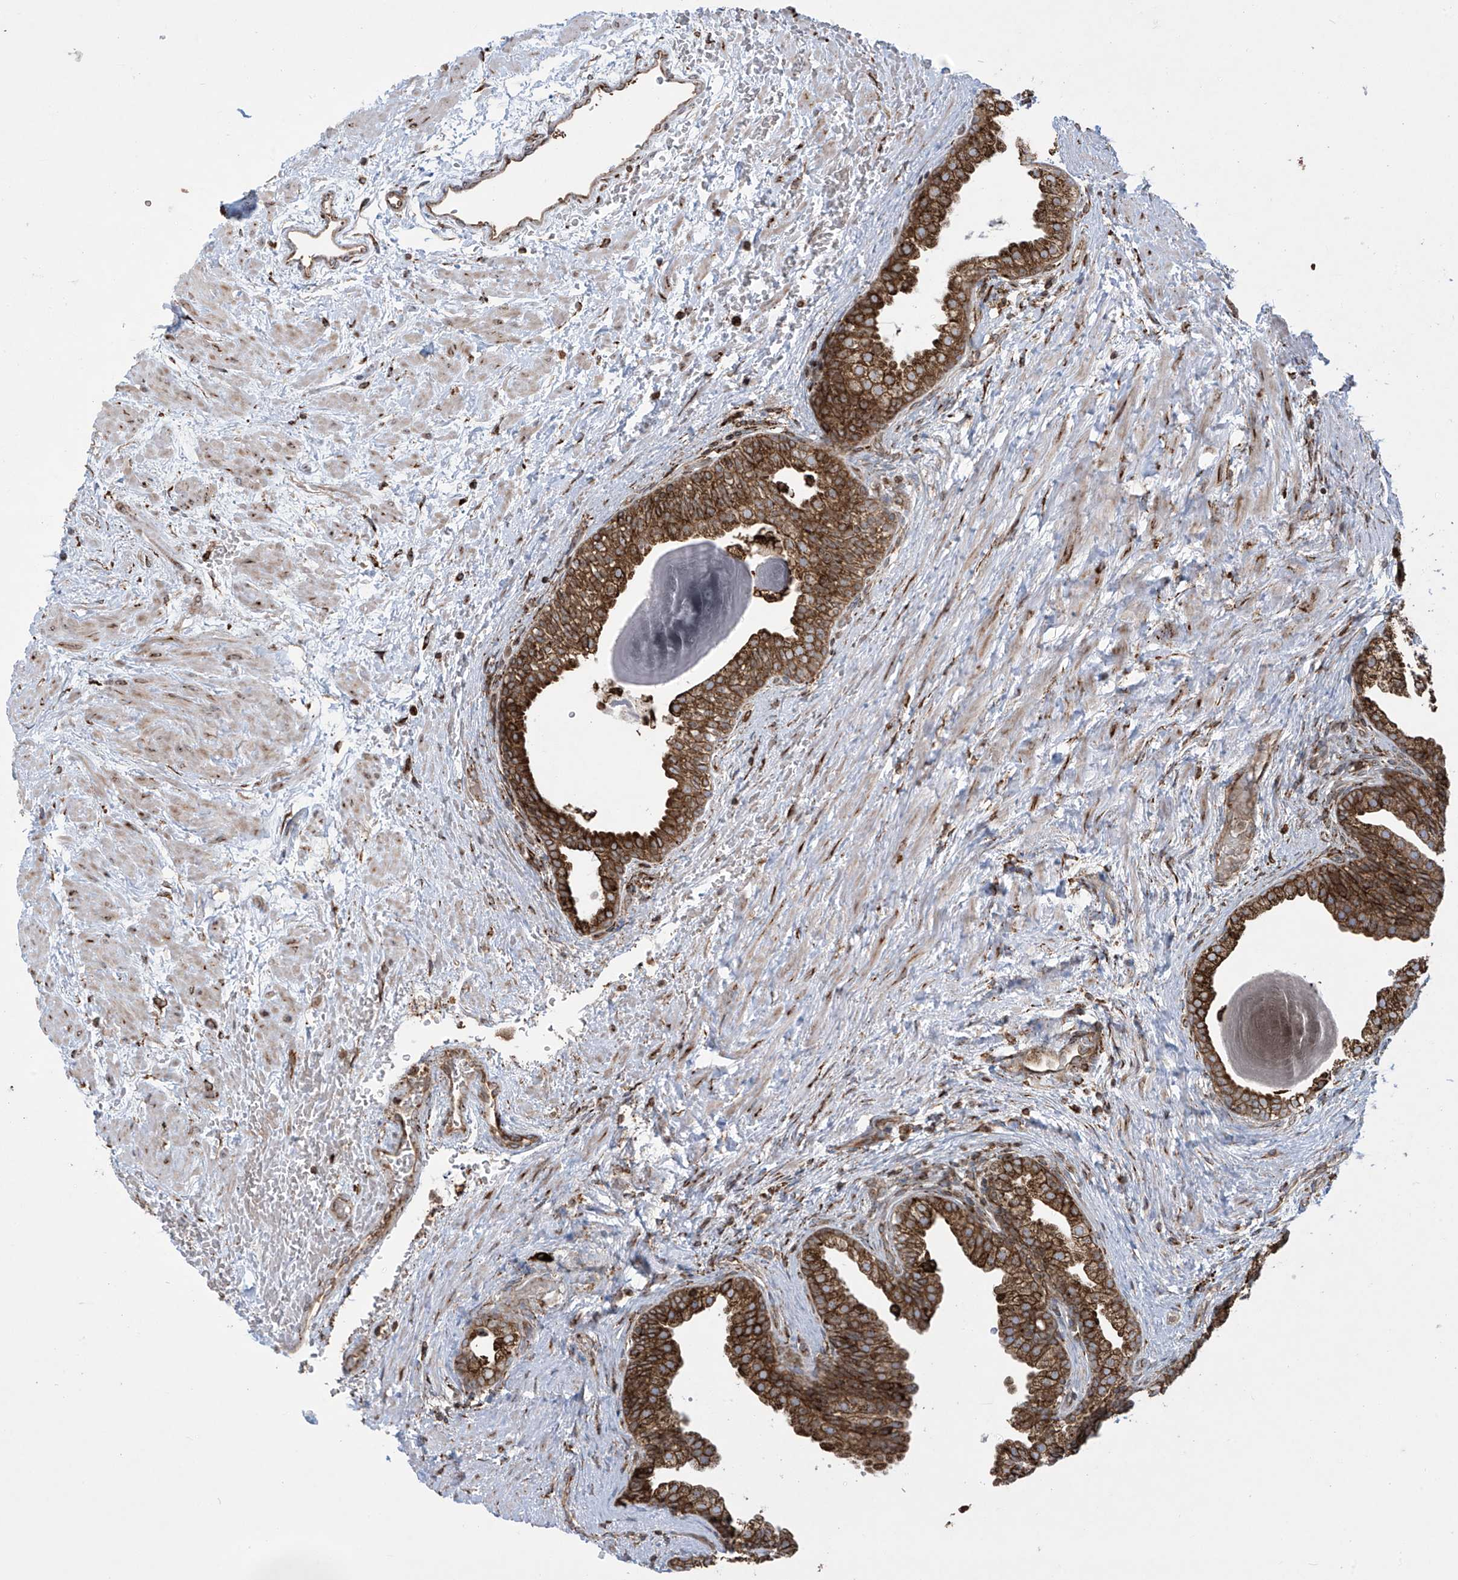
{"staining": {"intensity": "strong", "quantity": ">75%", "location": "cytoplasmic/membranous"}, "tissue": "prostate", "cell_type": "Glandular cells", "image_type": "normal", "snomed": [{"axis": "morphology", "description": "Normal tissue, NOS"}, {"axis": "topography", "description": "Prostate"}], "caption": "Immunohistochemical staining of normal human prostate demonstrates >75% levels of strong cytoplasmic/membranous protein positivity in approximately >75% of glandular cells.", "gene": "MX1", "patient": {"sex": "male", "age": 48}}